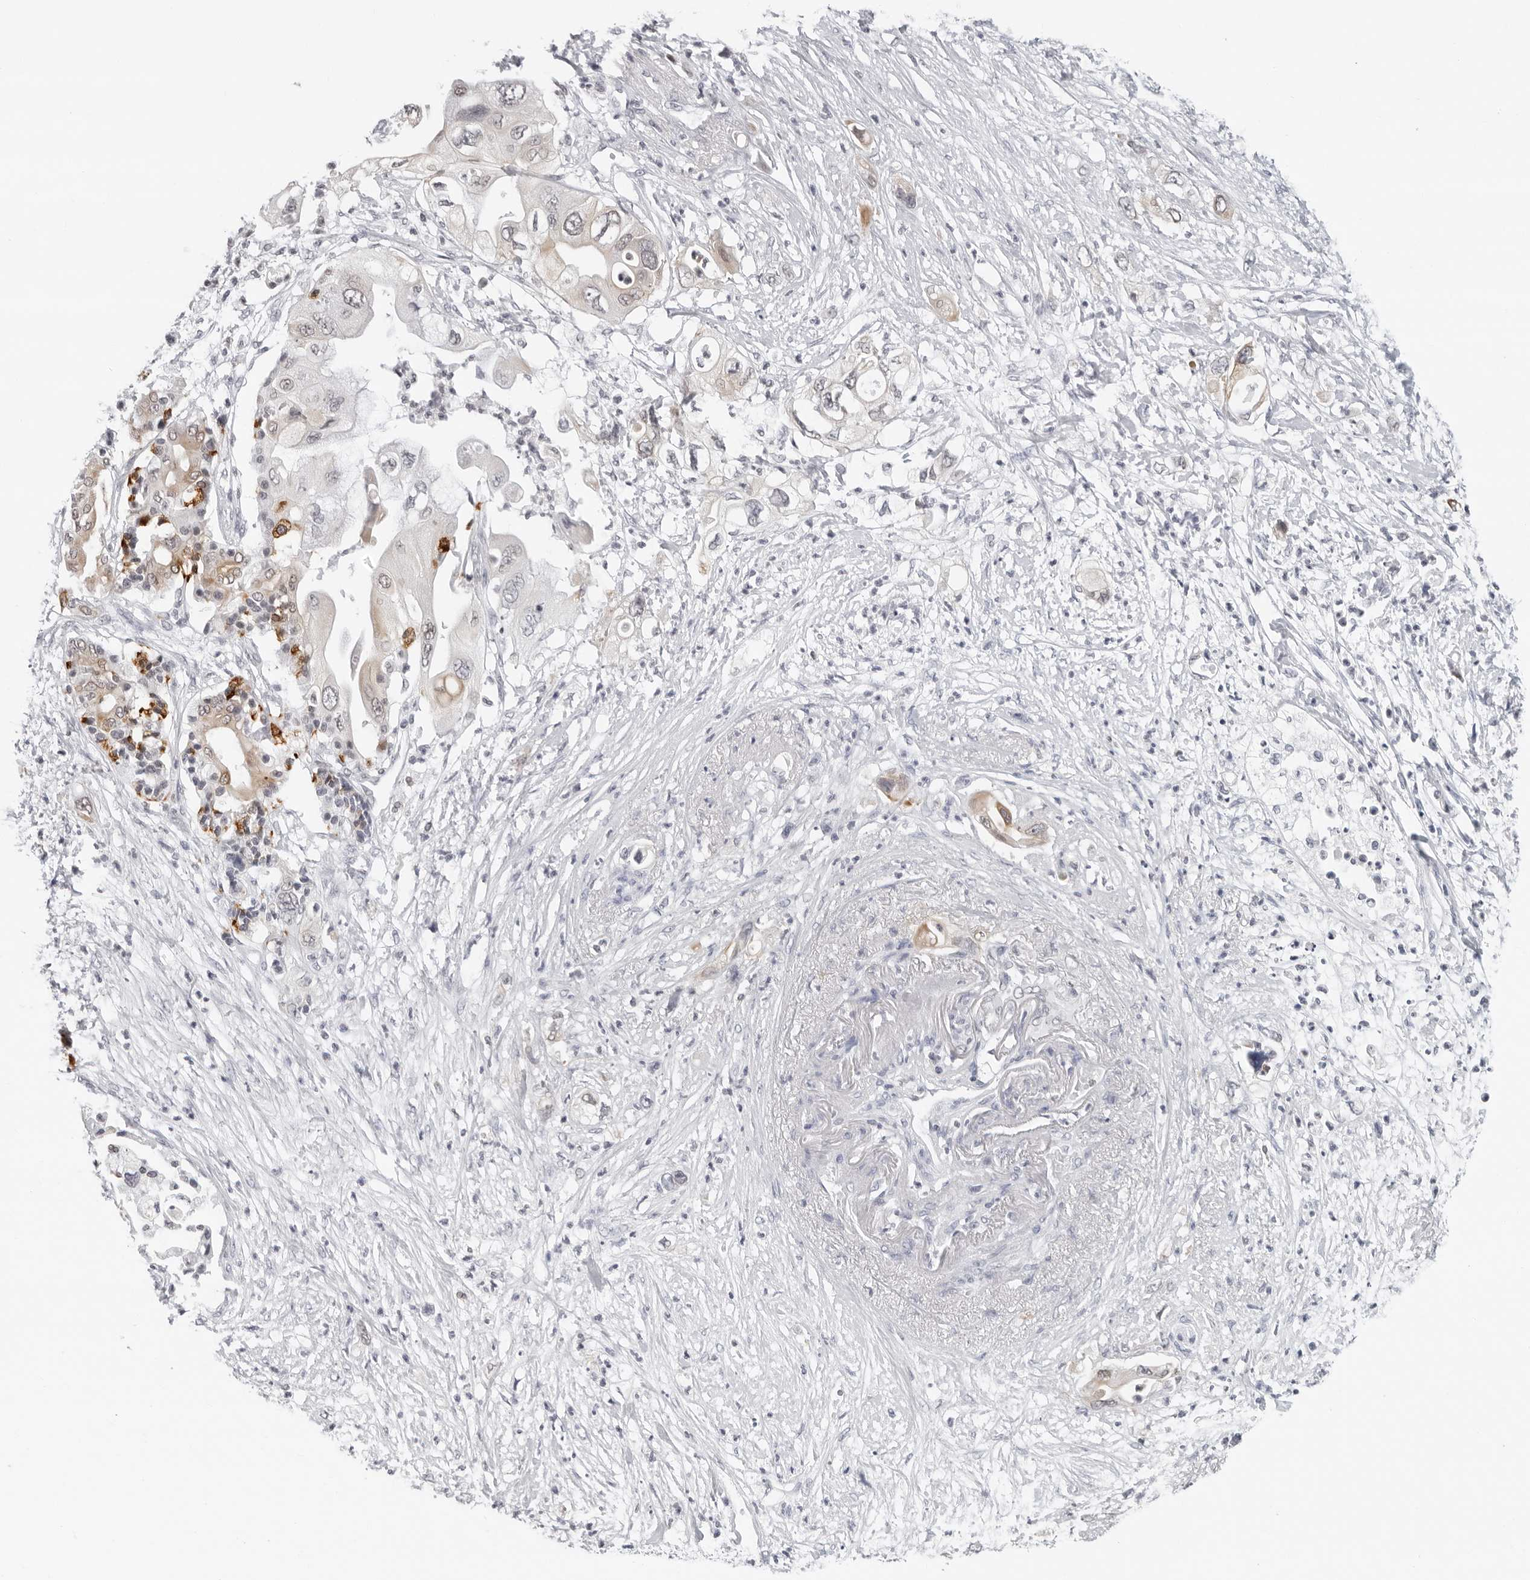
{"staining": {"intensity": "weak", "quantity": ">75%", "location": "cytoplasmic/membranous,nuclear"}, "tissue": "pancreatic cancer", "cell_type": "Tumor cells", "image_type": "cancer", "snomed": [{"axis": "morphology", "description": "Adenocarcinoma, NOS"}, {"axis": "topography", "description": "Pancreas"}], "caption": "This micrograph exhibits immunohistochemistry (IHC) staining of pancreatic cancer (adenocarcinoma), with low weak cytoplasmic/membranous and nuclear expression in approximately >75% of tumor cells.", "gene": "FLG2", "patient": {"sex": "male", "age": 66}}